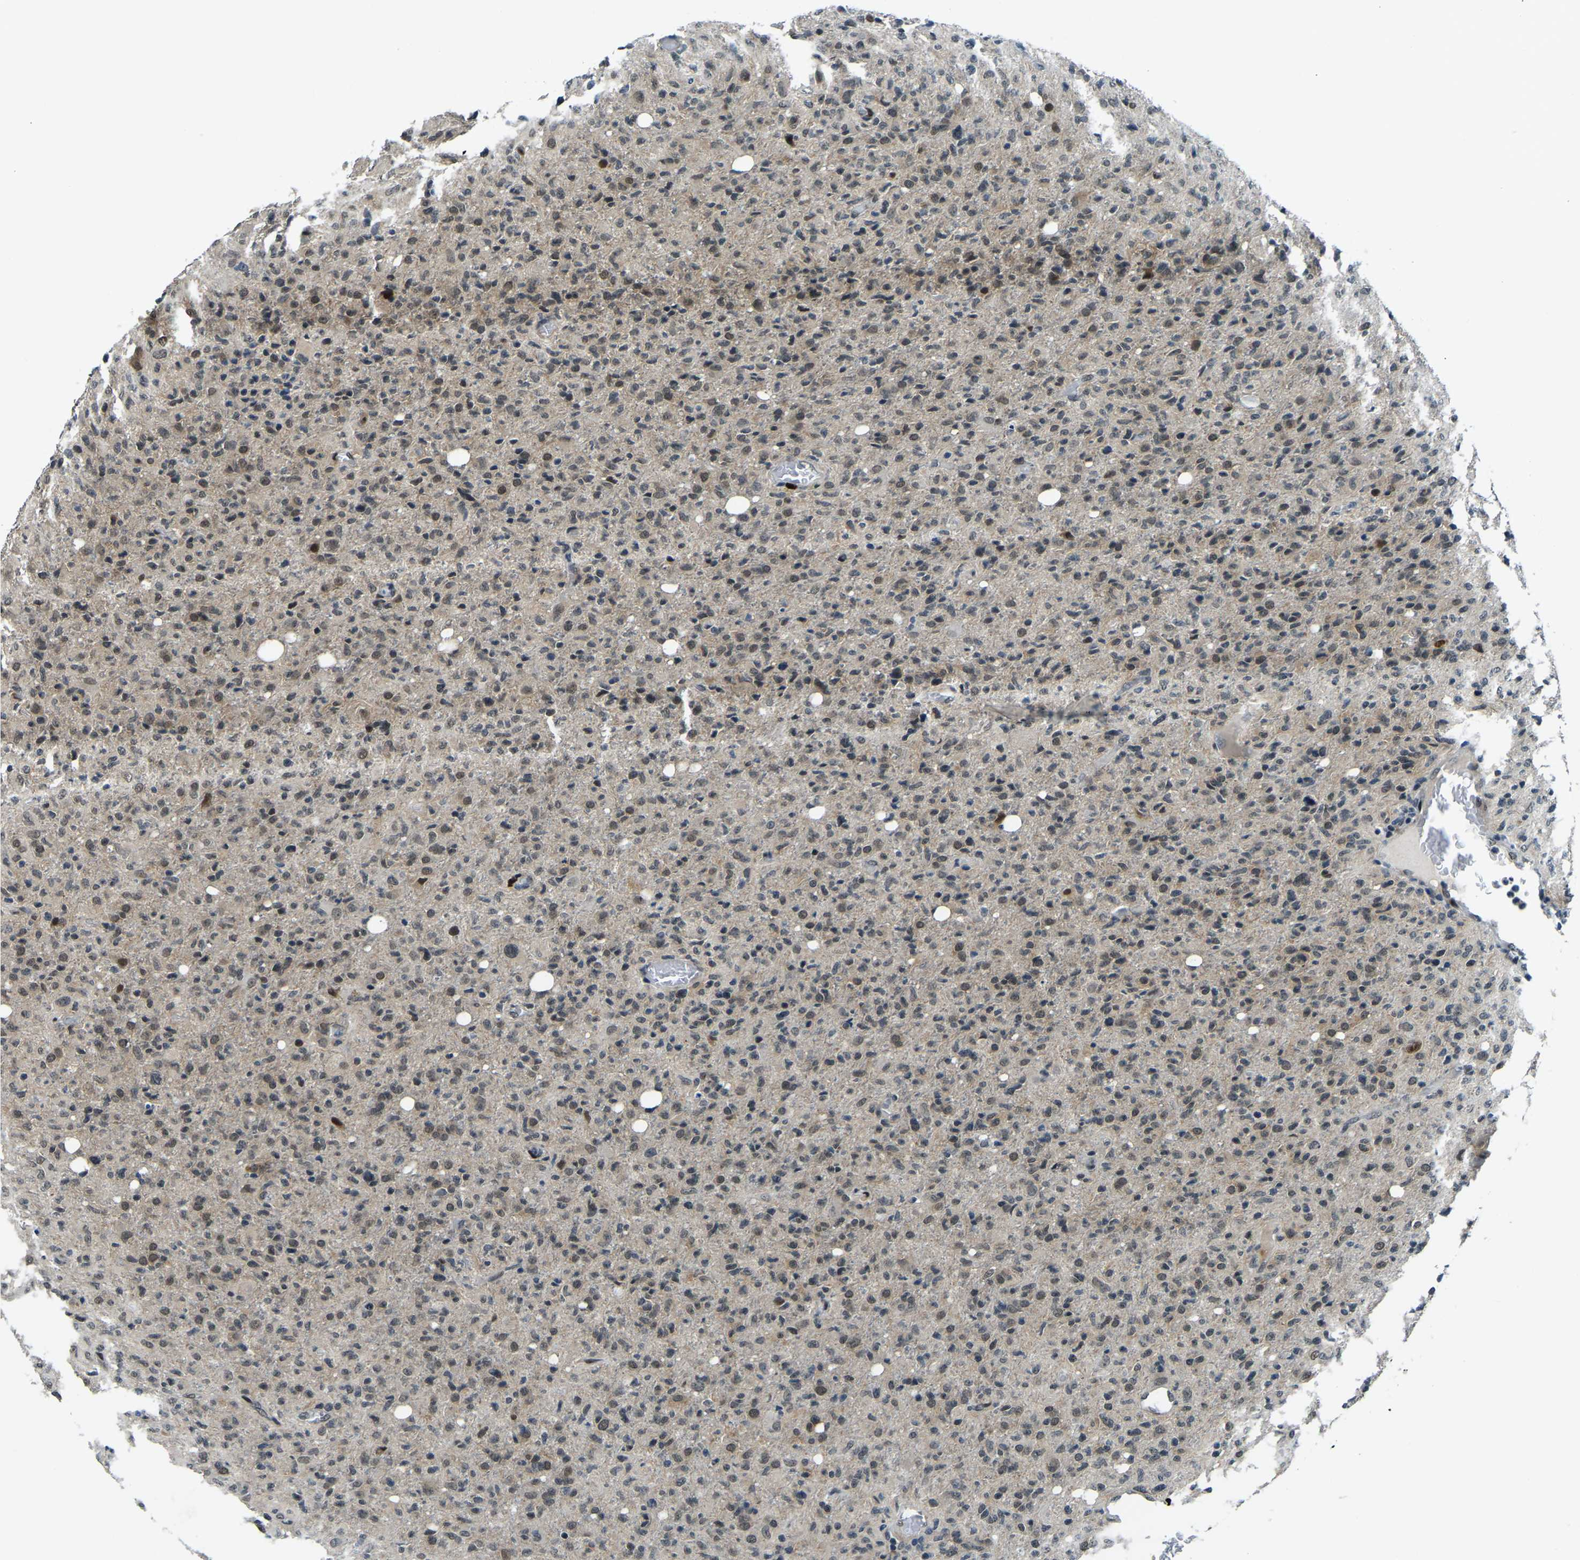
{"staining": {"intensity": "moderate", "quantity": ">75%", "location": "cytoplasmic/membranous,nuclear"}, "tissue": "glioma", "cell_type": "Tumor cells", "image_type": "cancer", "snomed": [{"axis": "morphology", "description": "Glioma, malignant, High grade"}, {"axis": "topography", "description": "Brain"}], "caption": "Moderate cytoplasmic/membranous and nuclear positivity for a protein is seen in approximately >75% of tumor cells of glioma using IHC.", "gene": "ING2", "patient": {"sex": "female", "age": 57}}